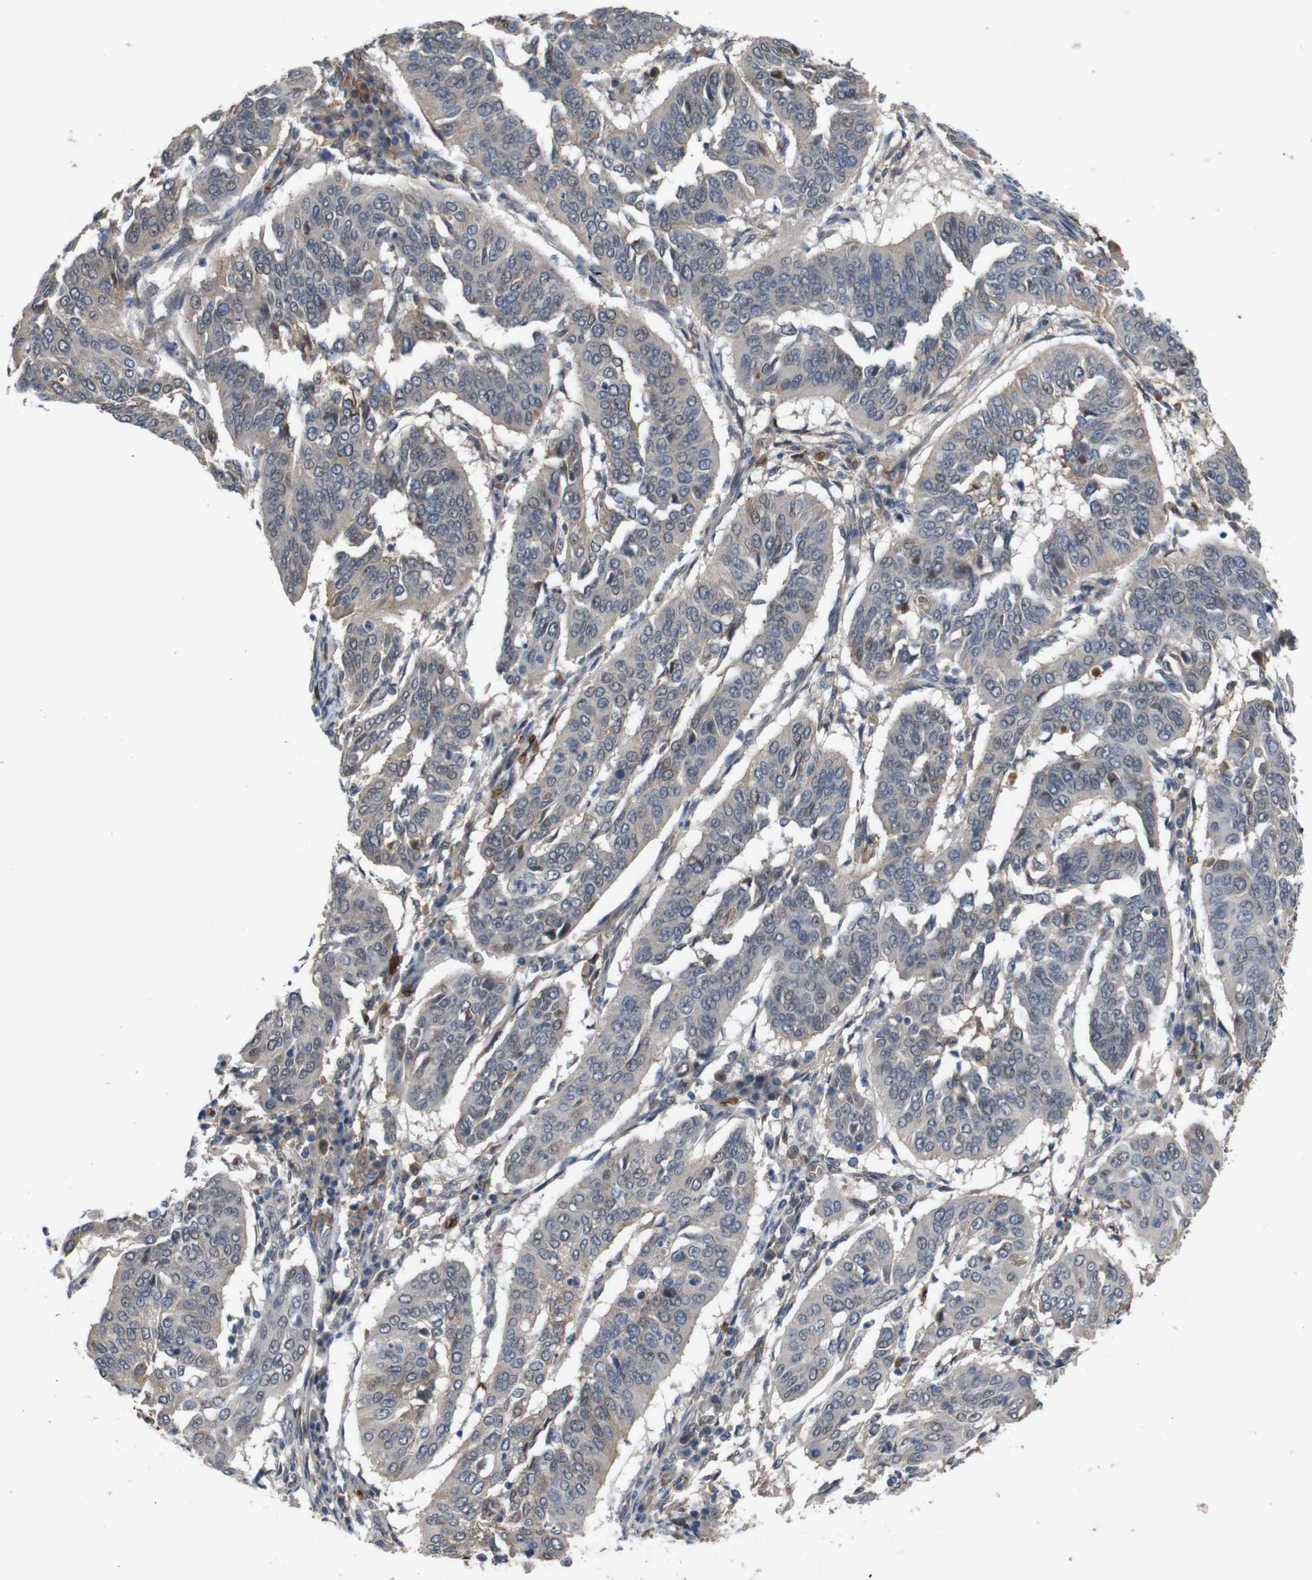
{"staining": {"intensity": "negative", "quantity": "none", "location": "none"}, "tissue": "cervical cancer", "cell_type": "Tumor cells", "image_type": "cancer", "snomed": [{"axis": "morphology", "description": "Normal tissue, NOS"}, {"axis": "morphology", "description": "Squamous cell carcinoma, NOS"}, {"axis": "topography", "description": "Cervix"}], "caption": "This is a histopathology image of immunohistochemistry staining of cervical squamous cell carcinoma, which shows no positivity in tumor cells.", "gene": "SPTB", "patient": {"sex": "female", "age": 39}}